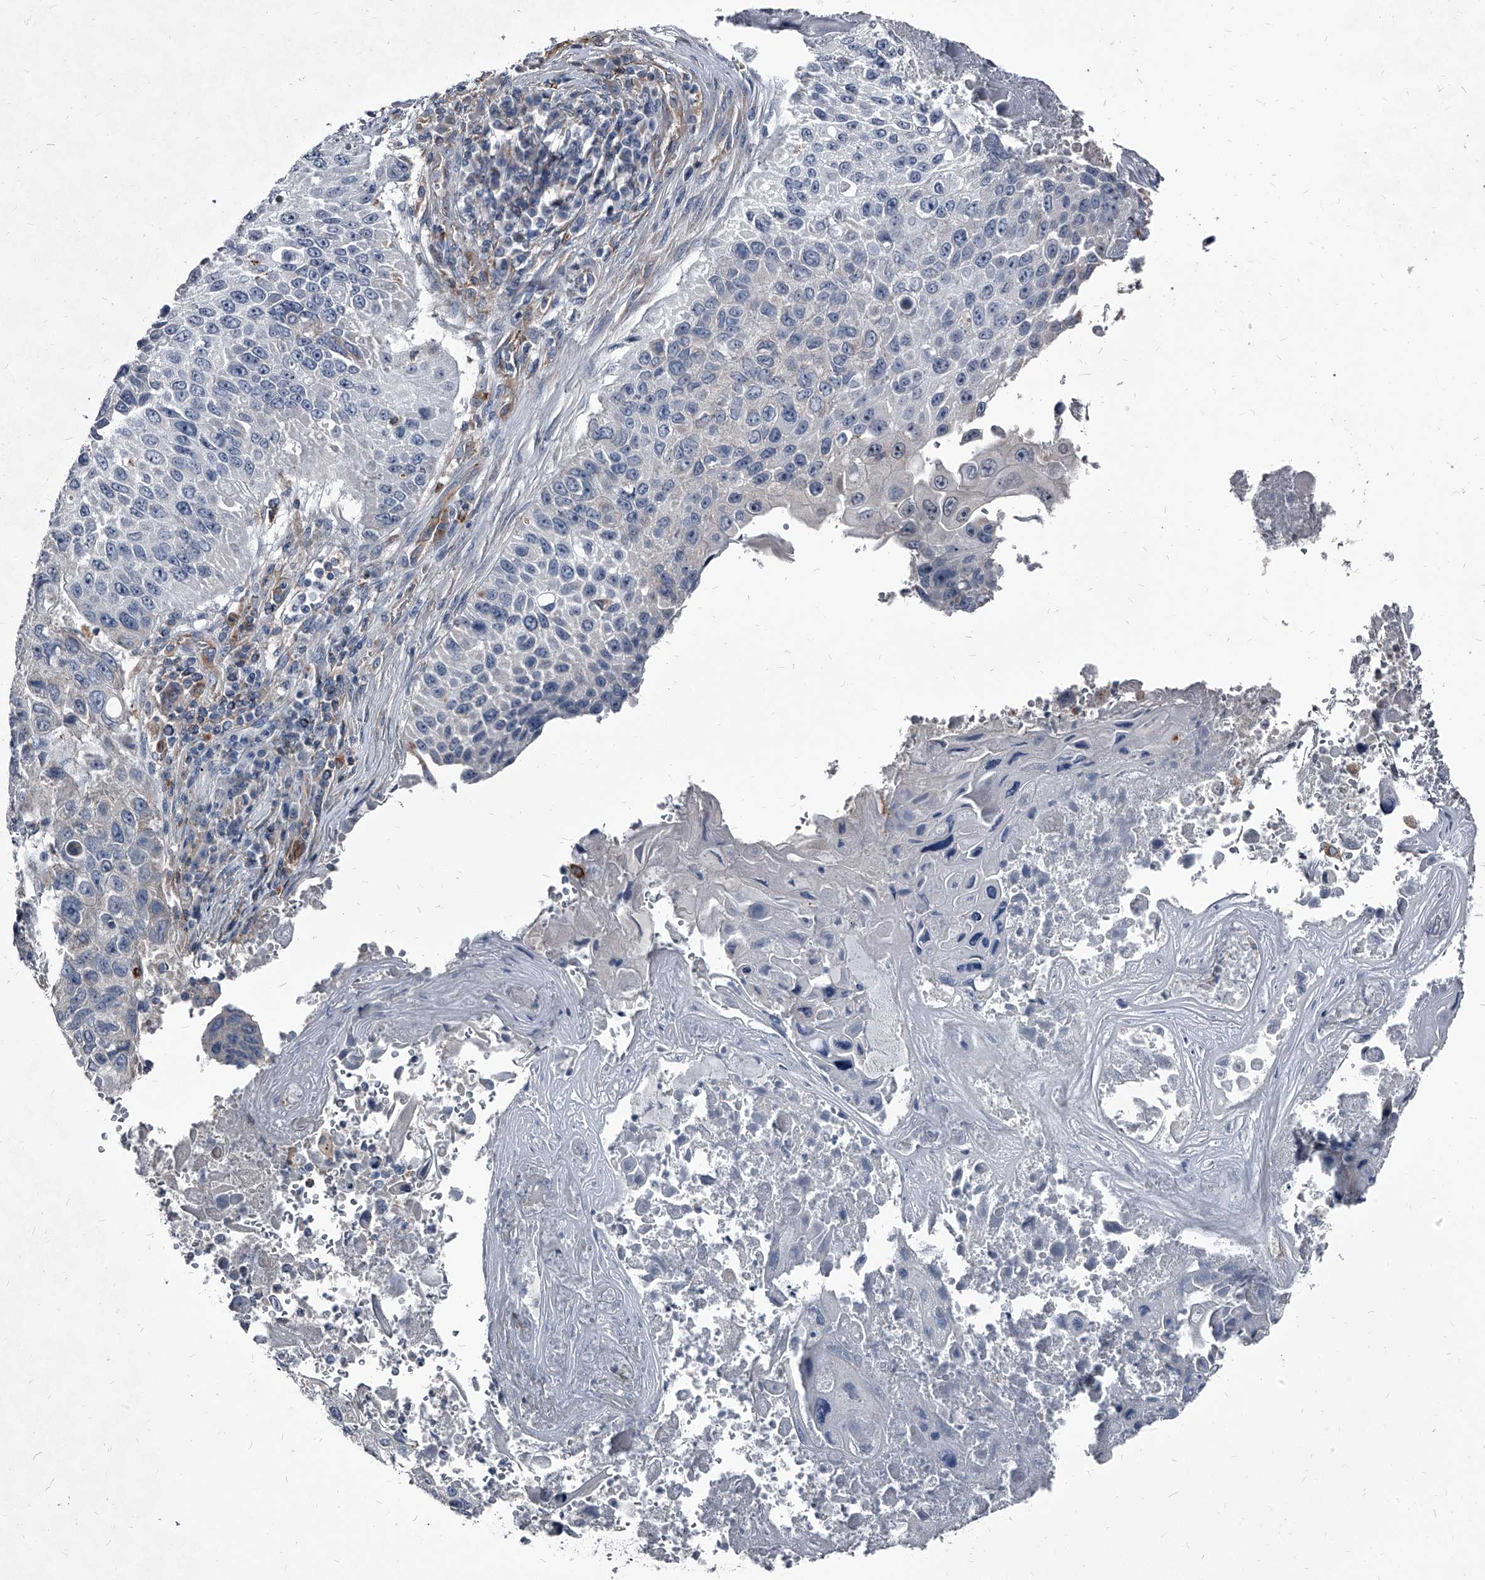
{"staining": {"intensity": "moderate", "quantity": "<25%", "location": "cytoplasmic/membranous"}, "tissue": "lung cancer", "cell_type": "Tumor cells", "image_type": "cancer", "snomed": [{"axis": "morphology", "description": "Squamous cell carcinoma, NOS"}, {"axis": "topography", "description": "Lung"}], "caption": "Lung cancer (squamous cell carcinoma) tissue shows moderate cytoplasmic/membranous expression in about <25% of tumor cells", "gene": "PGLYRP3", "patient": {"sex": "male", "age": 61}}